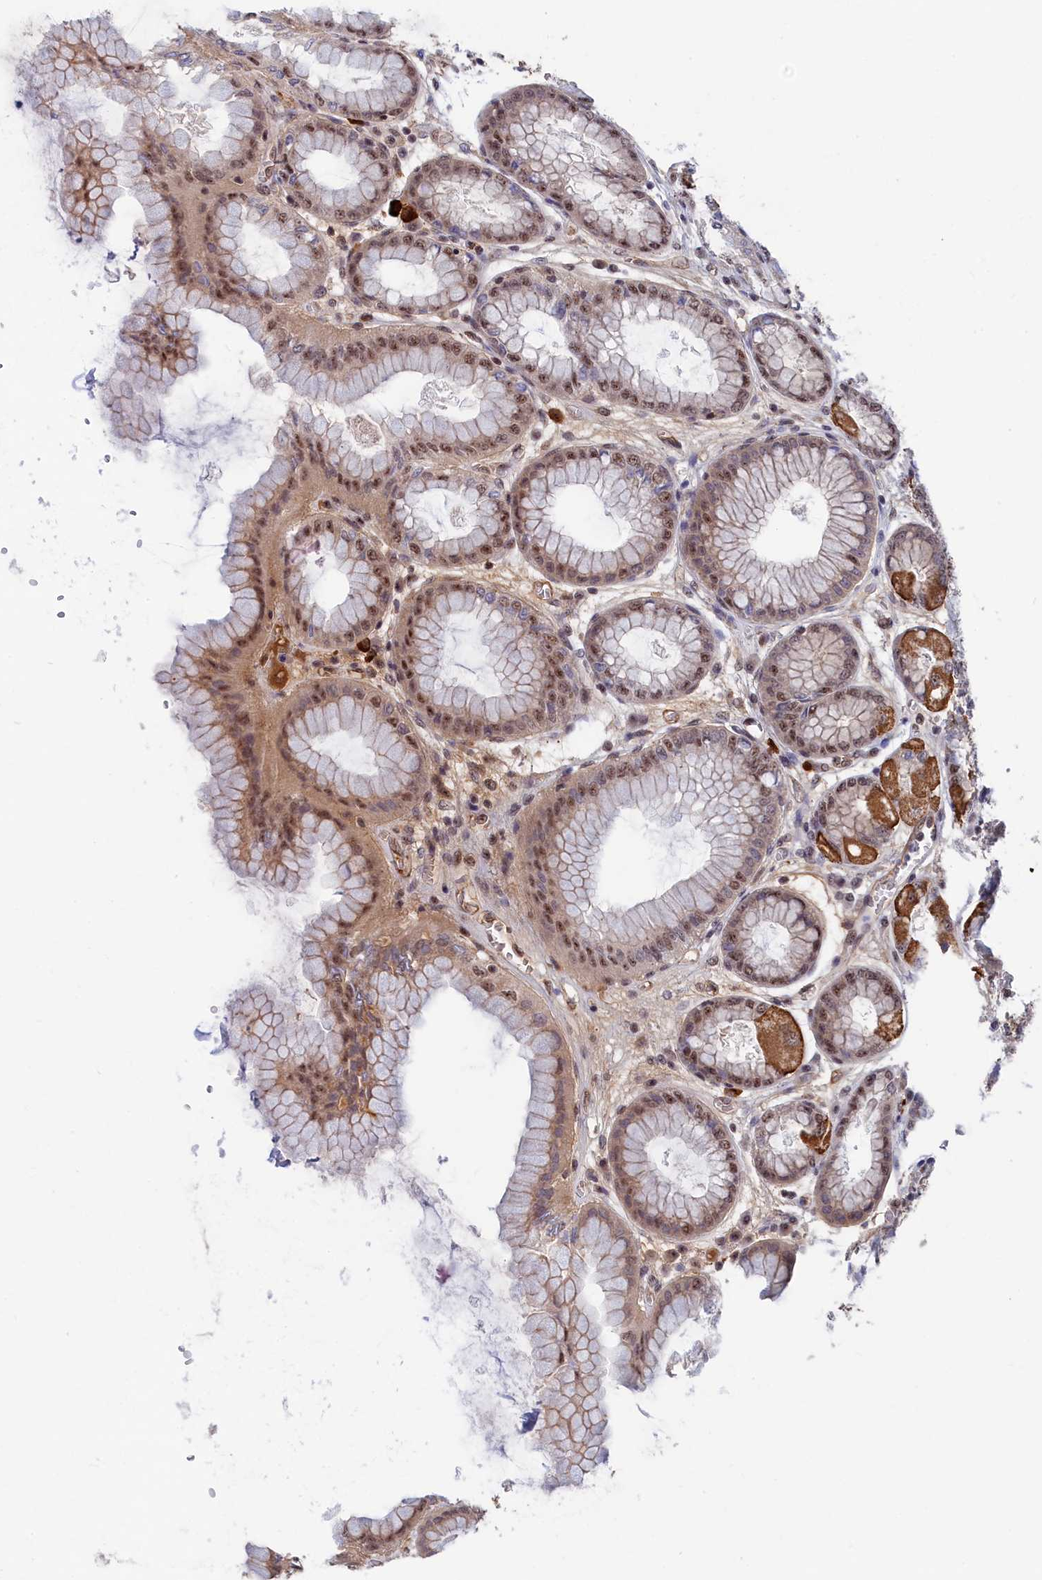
{"staining": {"intensity": "strong", "quantity": ">75%", "location": "cytoplasmic/membranous,nuclear"}, "tissue": "stomach", "cell_type": "Glandular cells", "image_type": "normal", "snomed": [{"axis": "morphology", "description": "Normal tissue, NOS"}, {"axis": "topography", "description": "Stomach, upper"}], "caption": "Approximately >75% of glandular cells in benign stomach reveal strong cytoplasmic/membranous,nuclear protein expression as visualized by brown immunohistochemical staining.", "gene": "TAB1", "patient": {"sex": "female", "age": 56}}